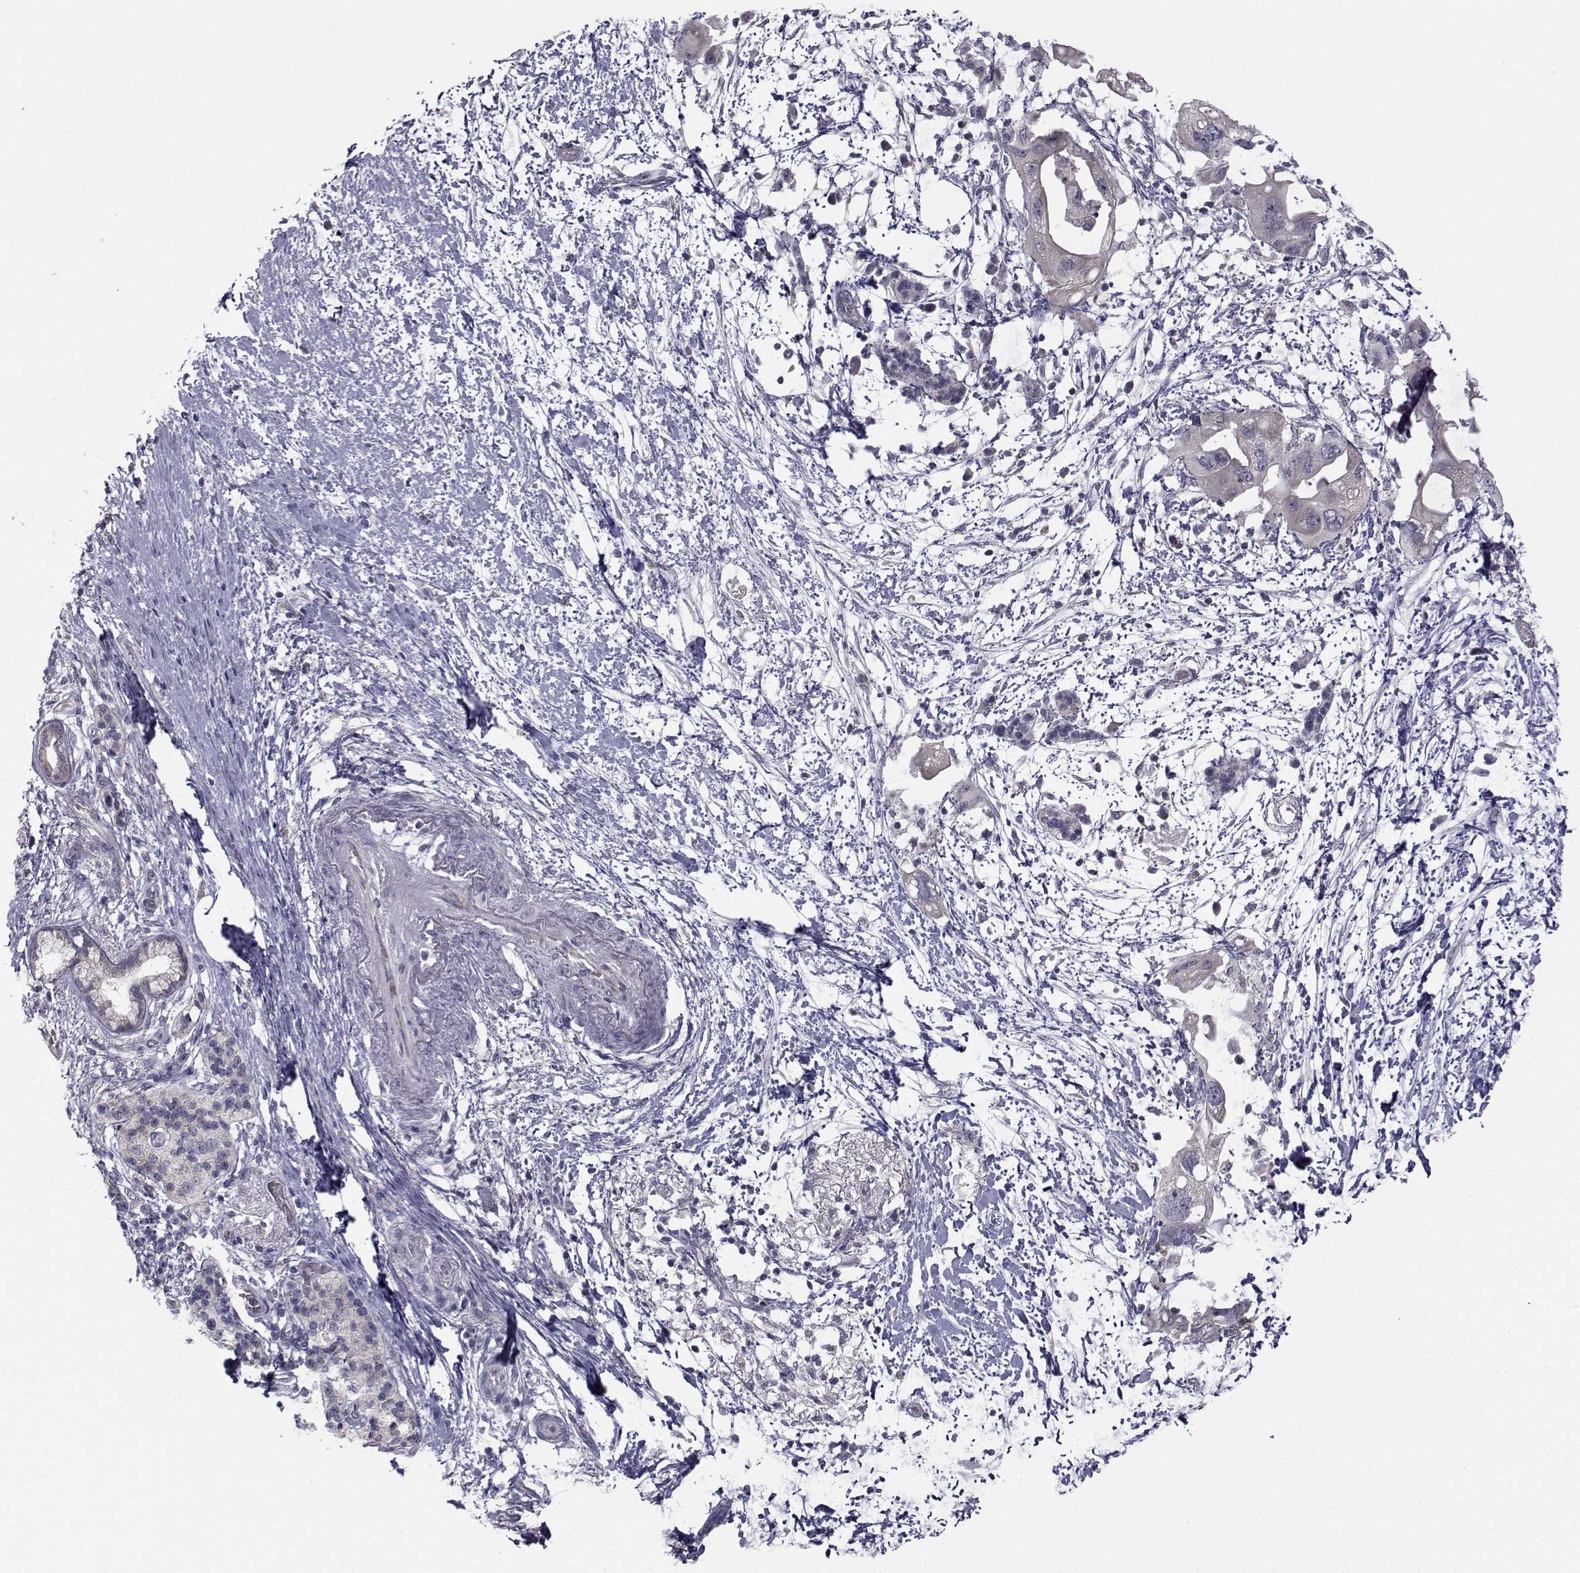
{"staining": {"intensity": "negative", "quantity": "none", "location": "none"}, "tissue": "pancreatic cancer", "cell_type": "Tumor cells", "image_type": "cancer", "snomed": [{"axis": "morphology", "description": "Adenocarcinoma, NOS"}, {"axis": "topography", "description": "Pancreas"}], "caption": "Histopathology image shows no significant protein staining in tumor cells of pancreatic cancer (adenocarcinoma).", "gene": "ANGPT1", "patient": {"sex": "female", "age": 72}}